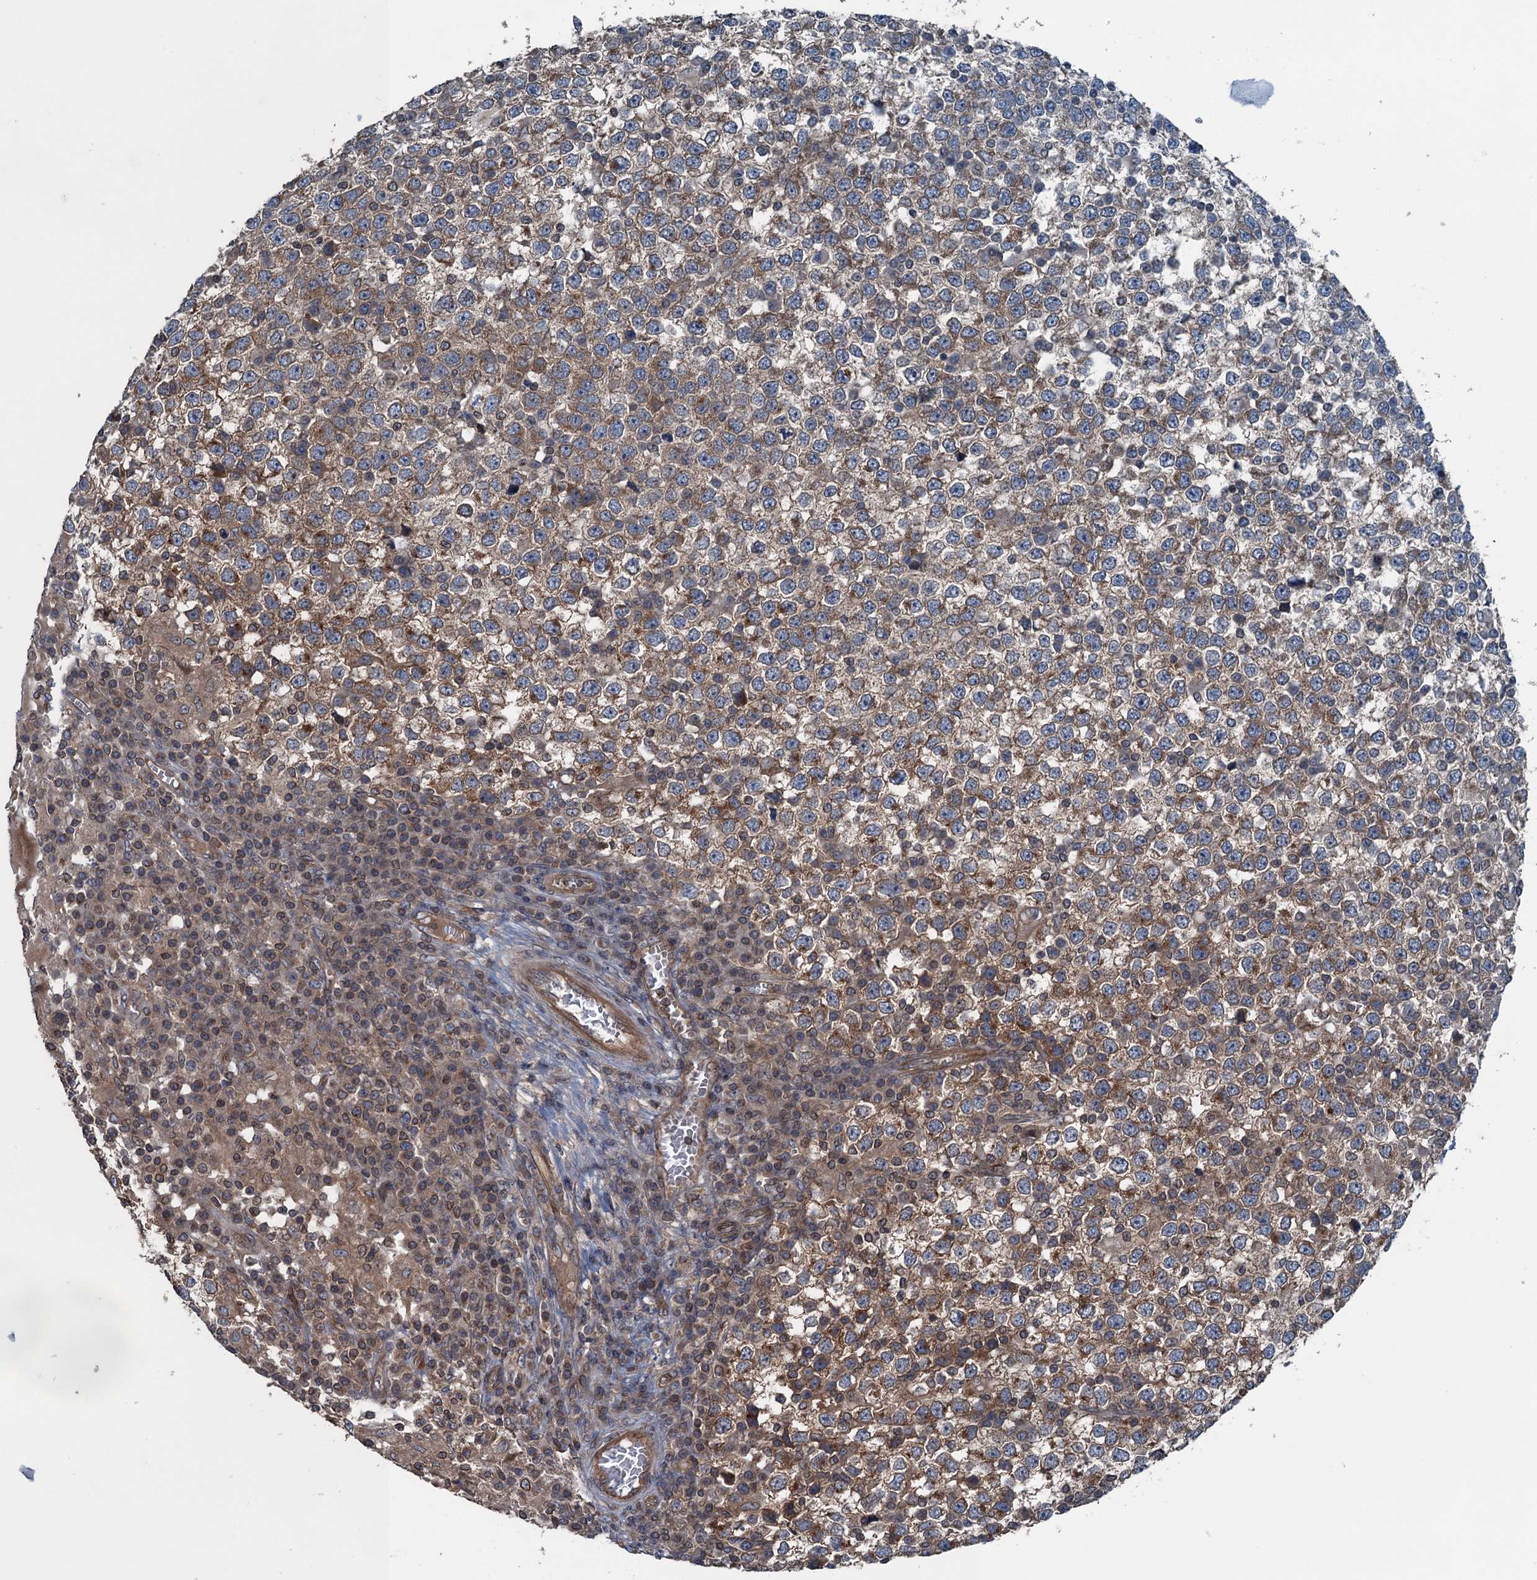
{"staining": {"intensity": "moderate", "quantity": ">75%", "location": "cytoplasmic/membranous"}, "tissue": "testis cancer", "cell_type": "Tumor cells", "image_type": "cancer", "snomed": [{"axis": "morphology", "description": "Seminoma, NOS"}, {"axis": "topography", "description": "Testis"}], "caption": "IHC of human testis cancer (seminoma) shows medium levels of moderate cytoplasmic/membranous expression in approximately >75% of tumor cells. (brown staining indicates protein expression, while blue staining denotes nuclei).", "gene": "TRAPPC8", "patient": {"sex": "male", "age": 65}}